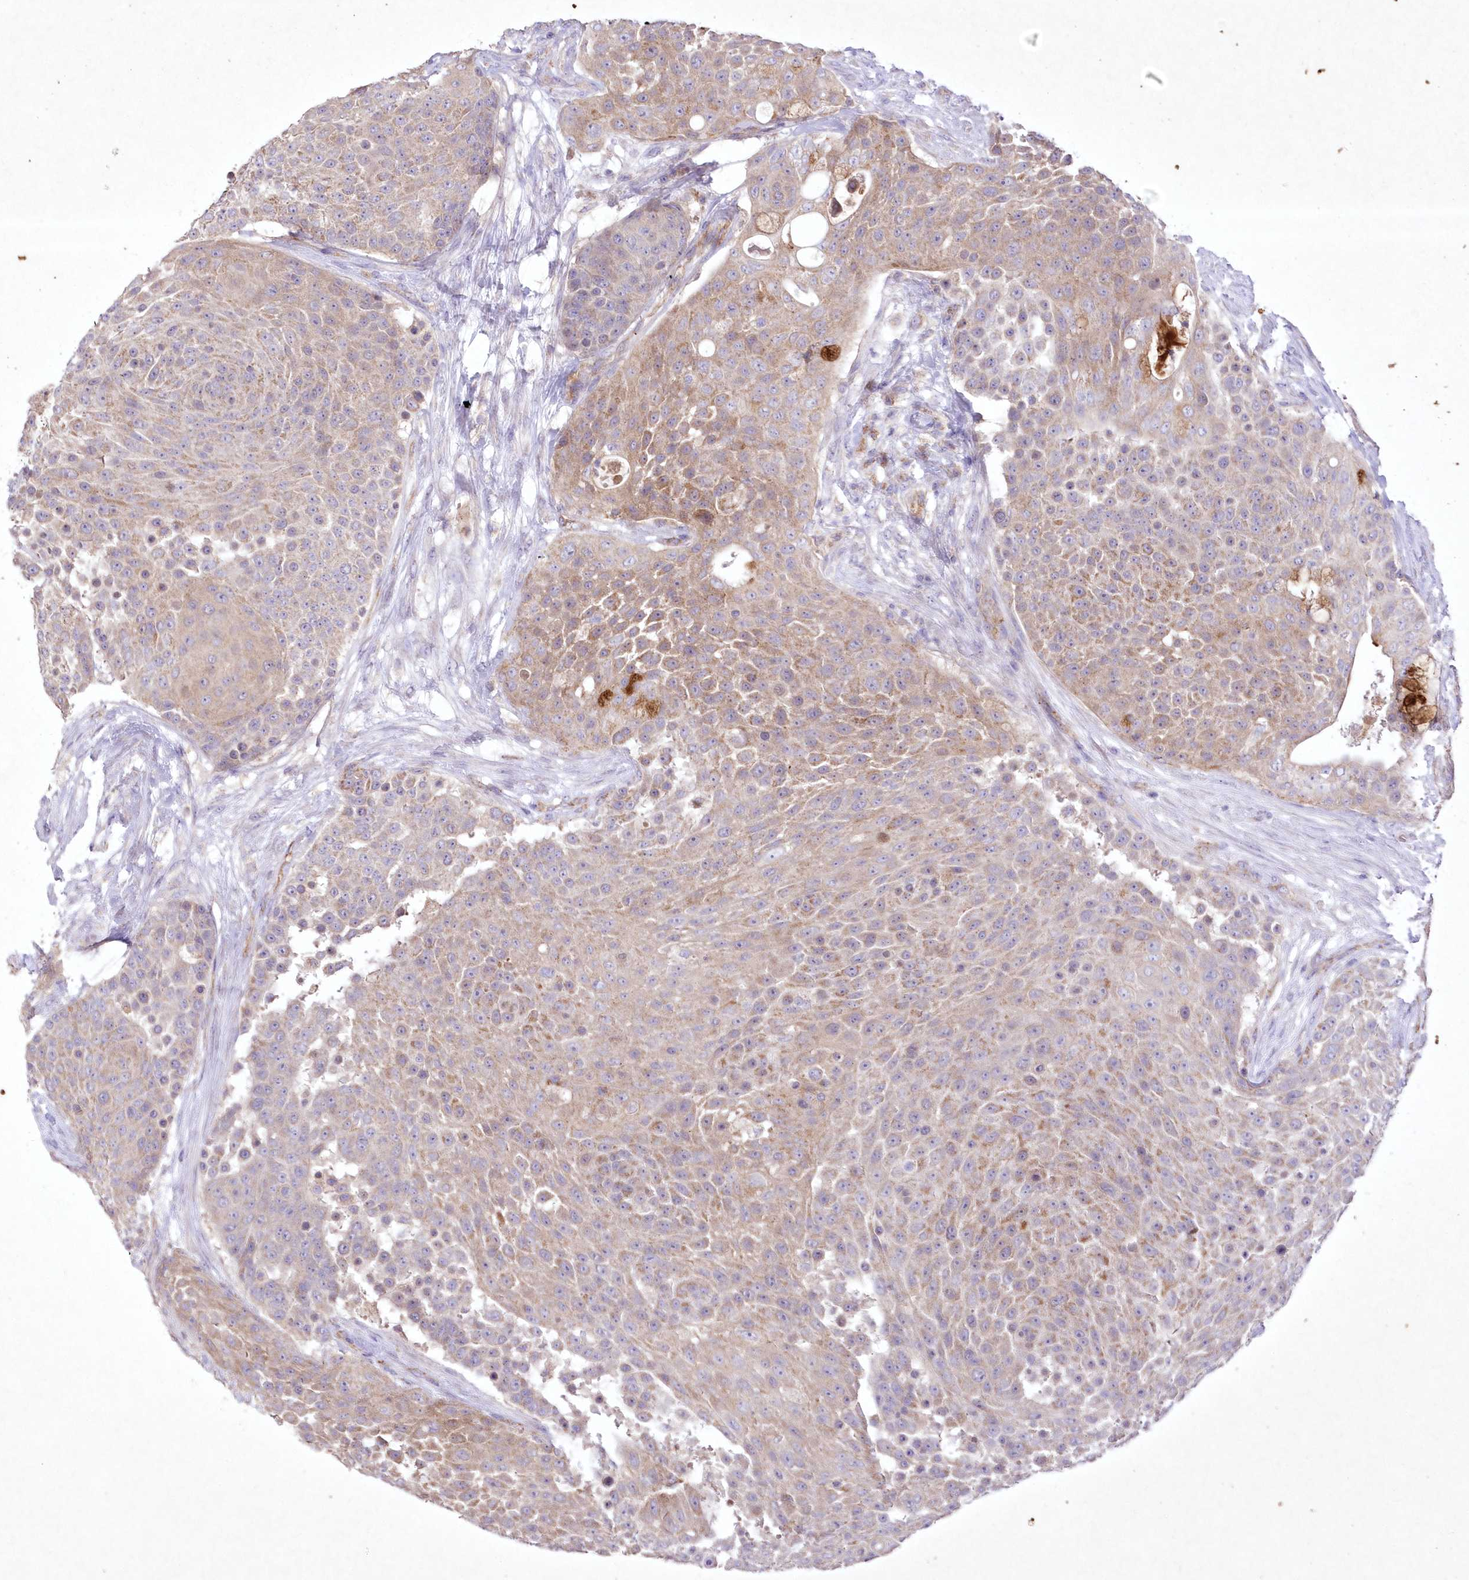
{"staining": {"intensity": "weak", "quantity": "25%-75%", "location": "cytoplasmic/membranous"}, "tissue": "urothelial cancer", "cell_type": "Tumor cells", "image_type": "cancer", "snomed": [{"axis": "morphology", "description": "Urothelial carcinoma, High grade"}, {"axis": "topography", "description": "Urinary bladder"}], "caption": "Immunohistochemistry photomicrograph of human urothelial cancer stained for a protein (brown), which reveals low levels of weak cytoplasmic/membranous expression in about 25%-75% of tumor cells.", "gene": "ITSN2", "patient": {"sex": "female", "age": 63}}